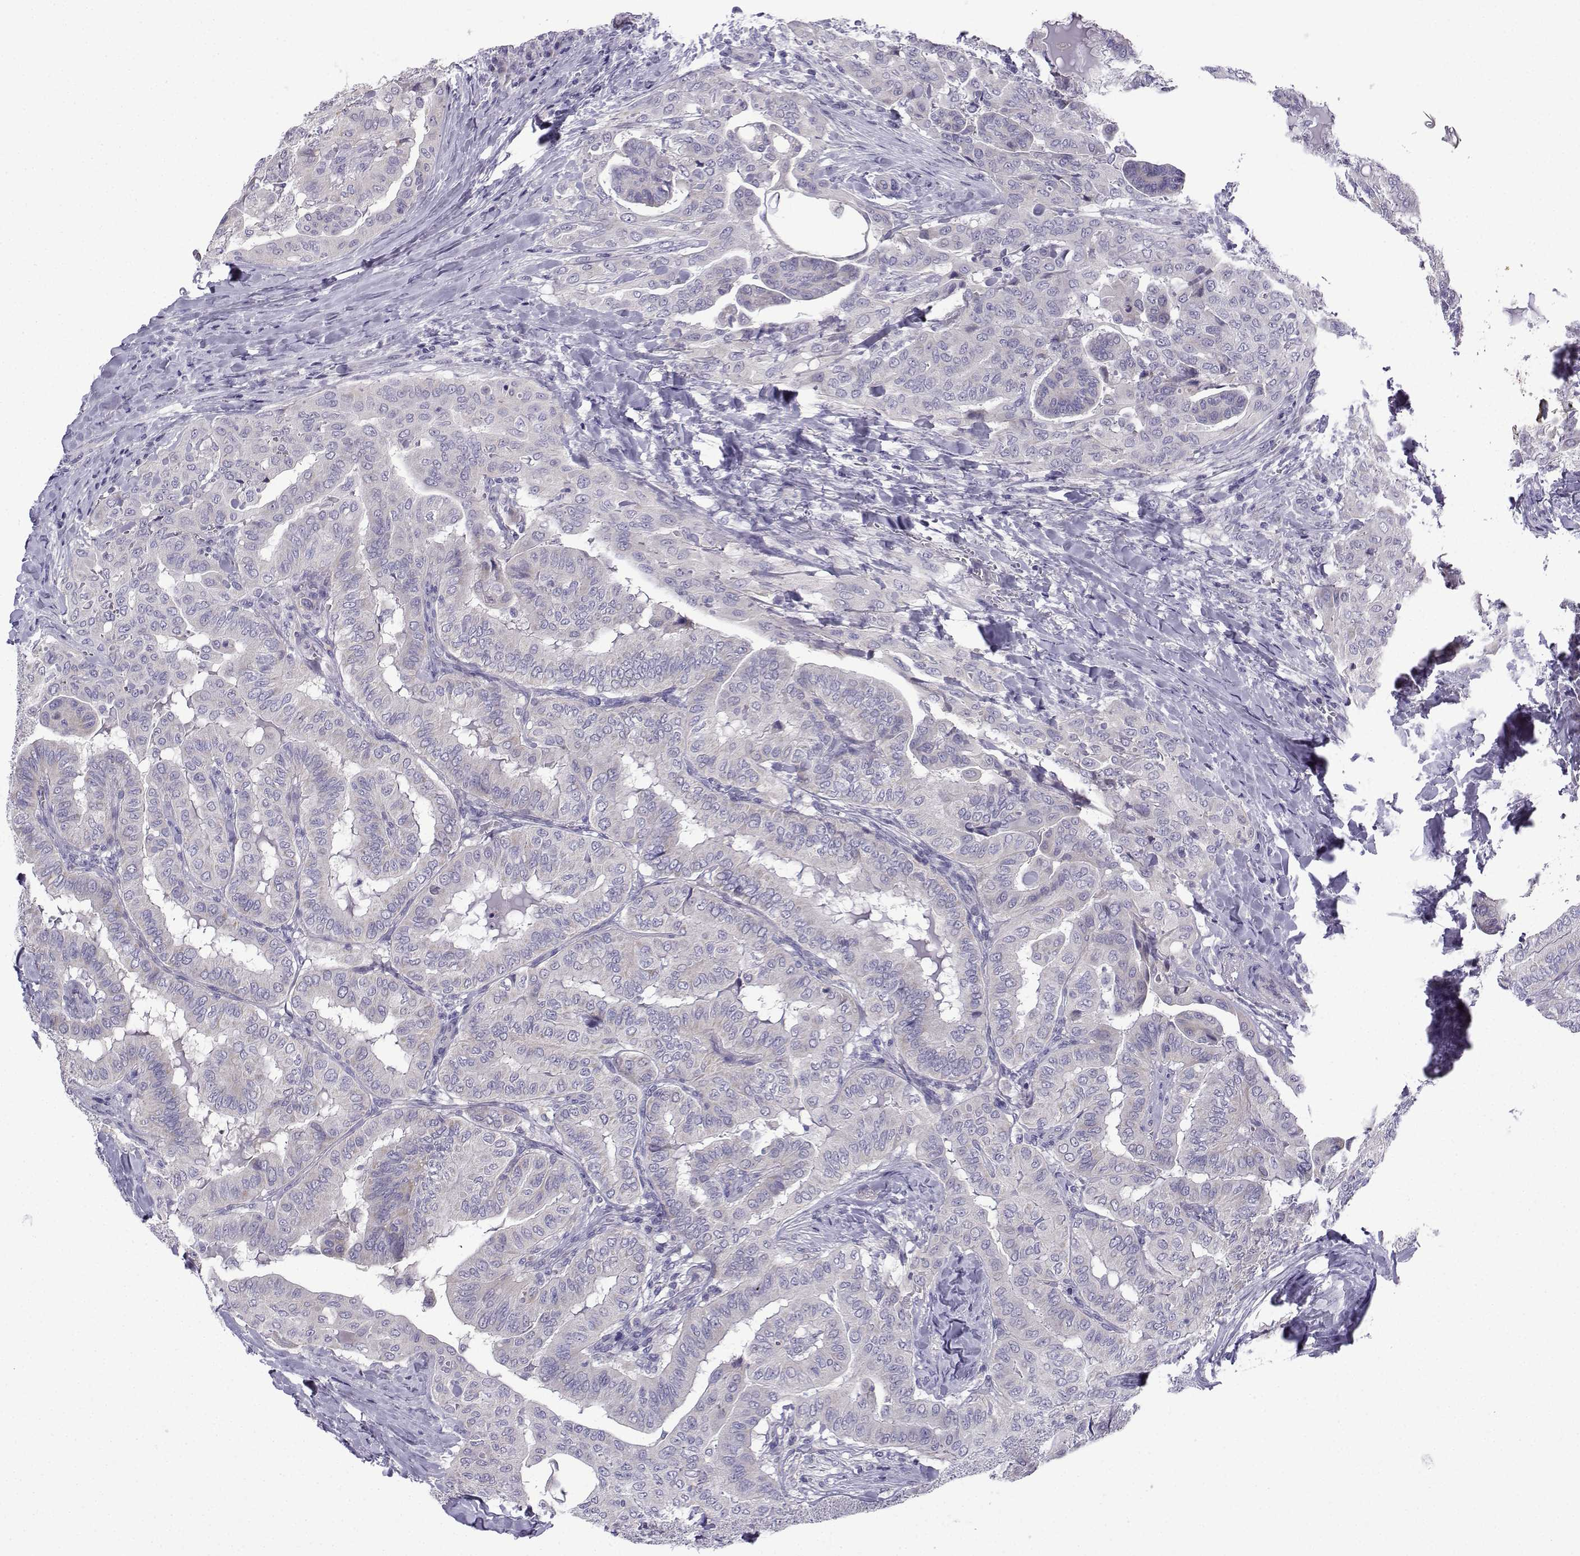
{"staining": {"intensity": "negative", "quantity": "none", "location": "none"}, "tissue": "thyroid cancer", "cell_type": "Tumor cells", "image_type": "cancer", "snomed": [{"axis": "morphology", "description": "Papillary adenocarcinoma, NOS"}, {"axis": "topography", "description": "Thyroid gland"}], "caption": "Tumor cells are negative for brown protein staining in papillary adenocarcinoma (thyroid).", "gene": "SPACA7", "patient": {"sex": "female", "age": 68}}